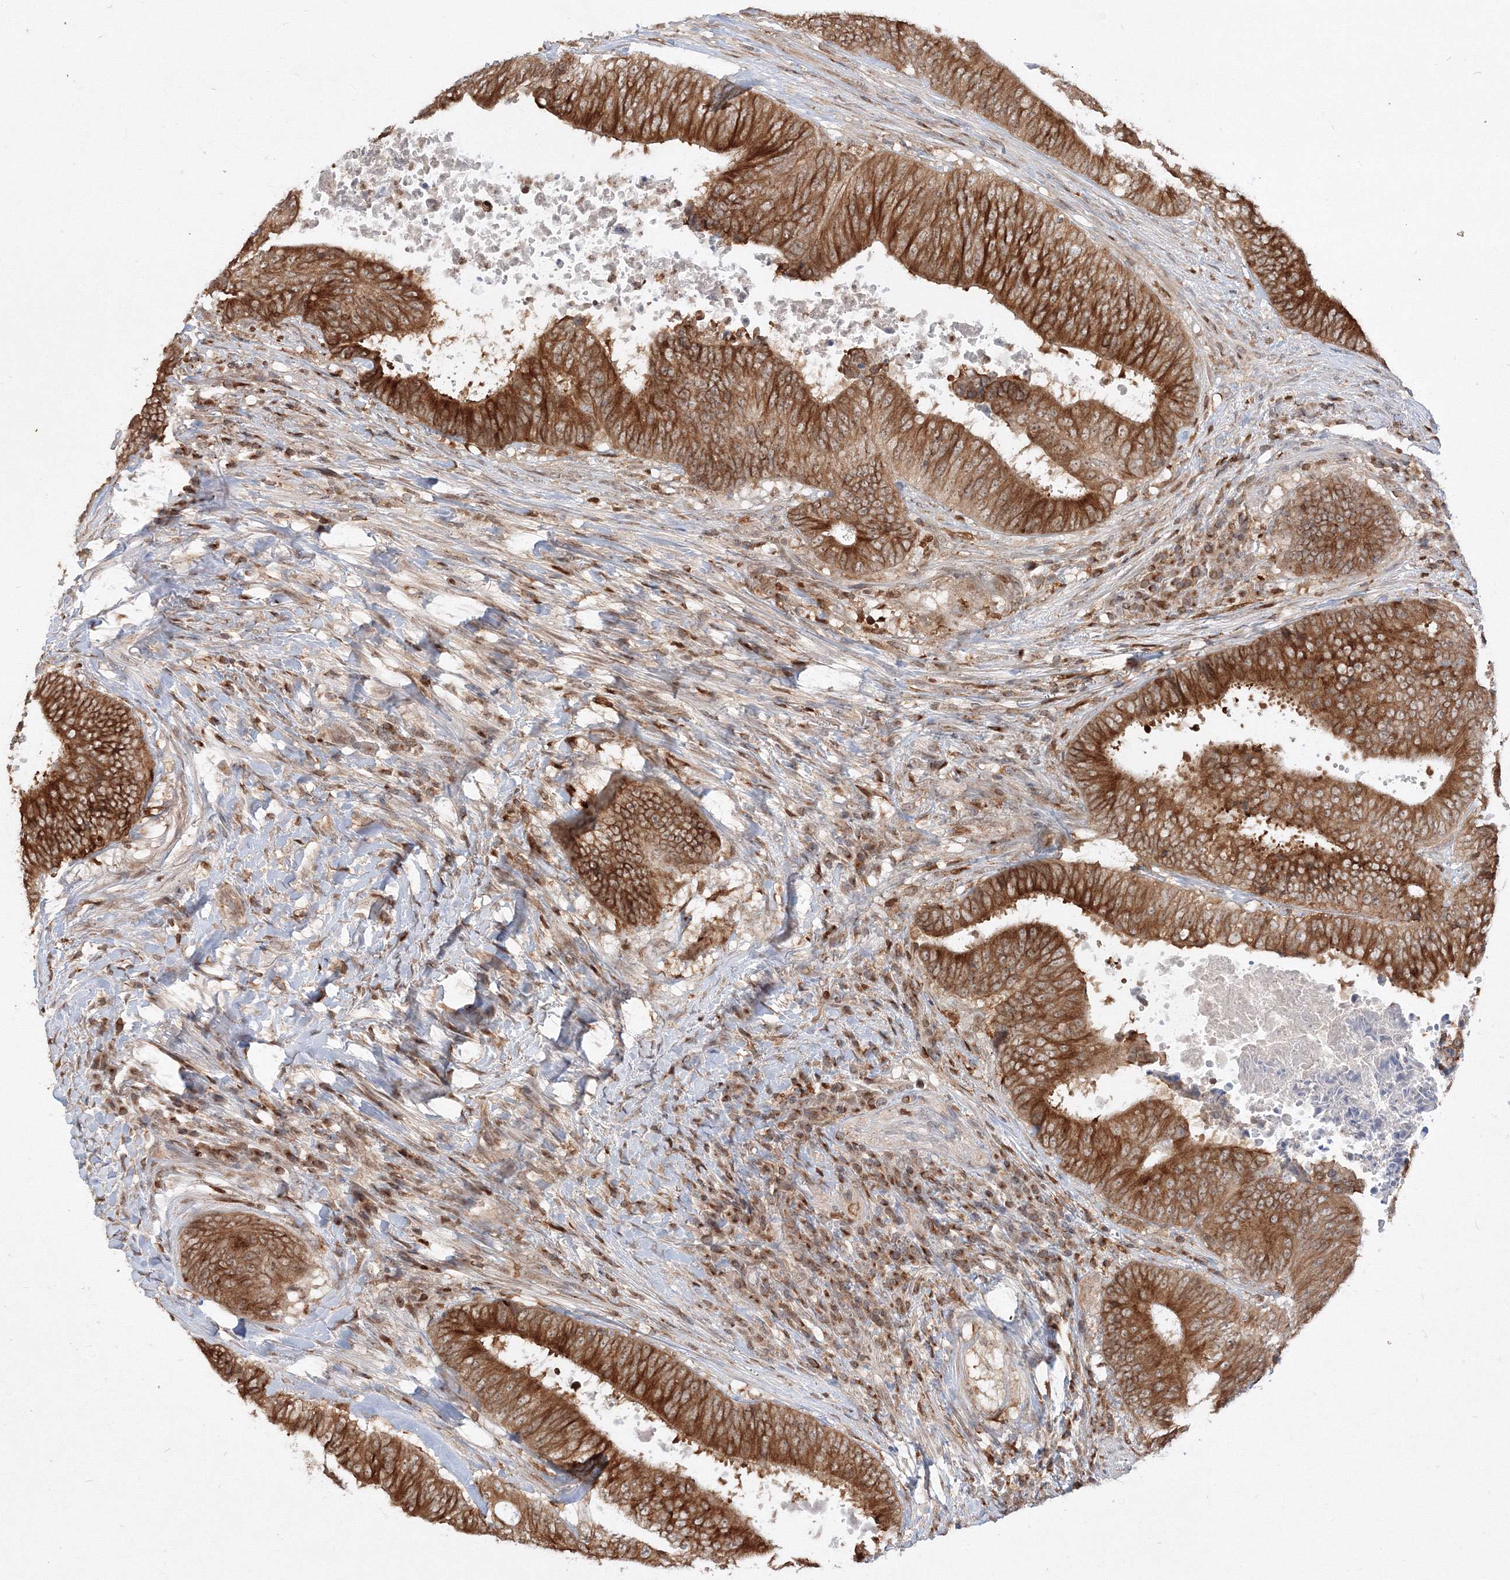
{"staining": {"intensity": "moderate", "quantity": ">75%", "location": "cytoplasmic/membranous"}, "tissue": "colorectal cancer", "cell_type": "Tumor cells", "image_type": "cancer", "snomed": [{"axis": "morphology", "description": "Adenocarcinoma, NOS"}, {"axis": "topography", "description": "Rectum"}], "caption": "Tumor cells exhibit medium levels of moderate cytoplasmic/membranous positivity in about >75% of cells in colorectal cancer. (Brightfield microscopy of DAB IHC at high magnification).", "gene": "TMEM50B", "patient": {"sex": "male", "age": 72}}